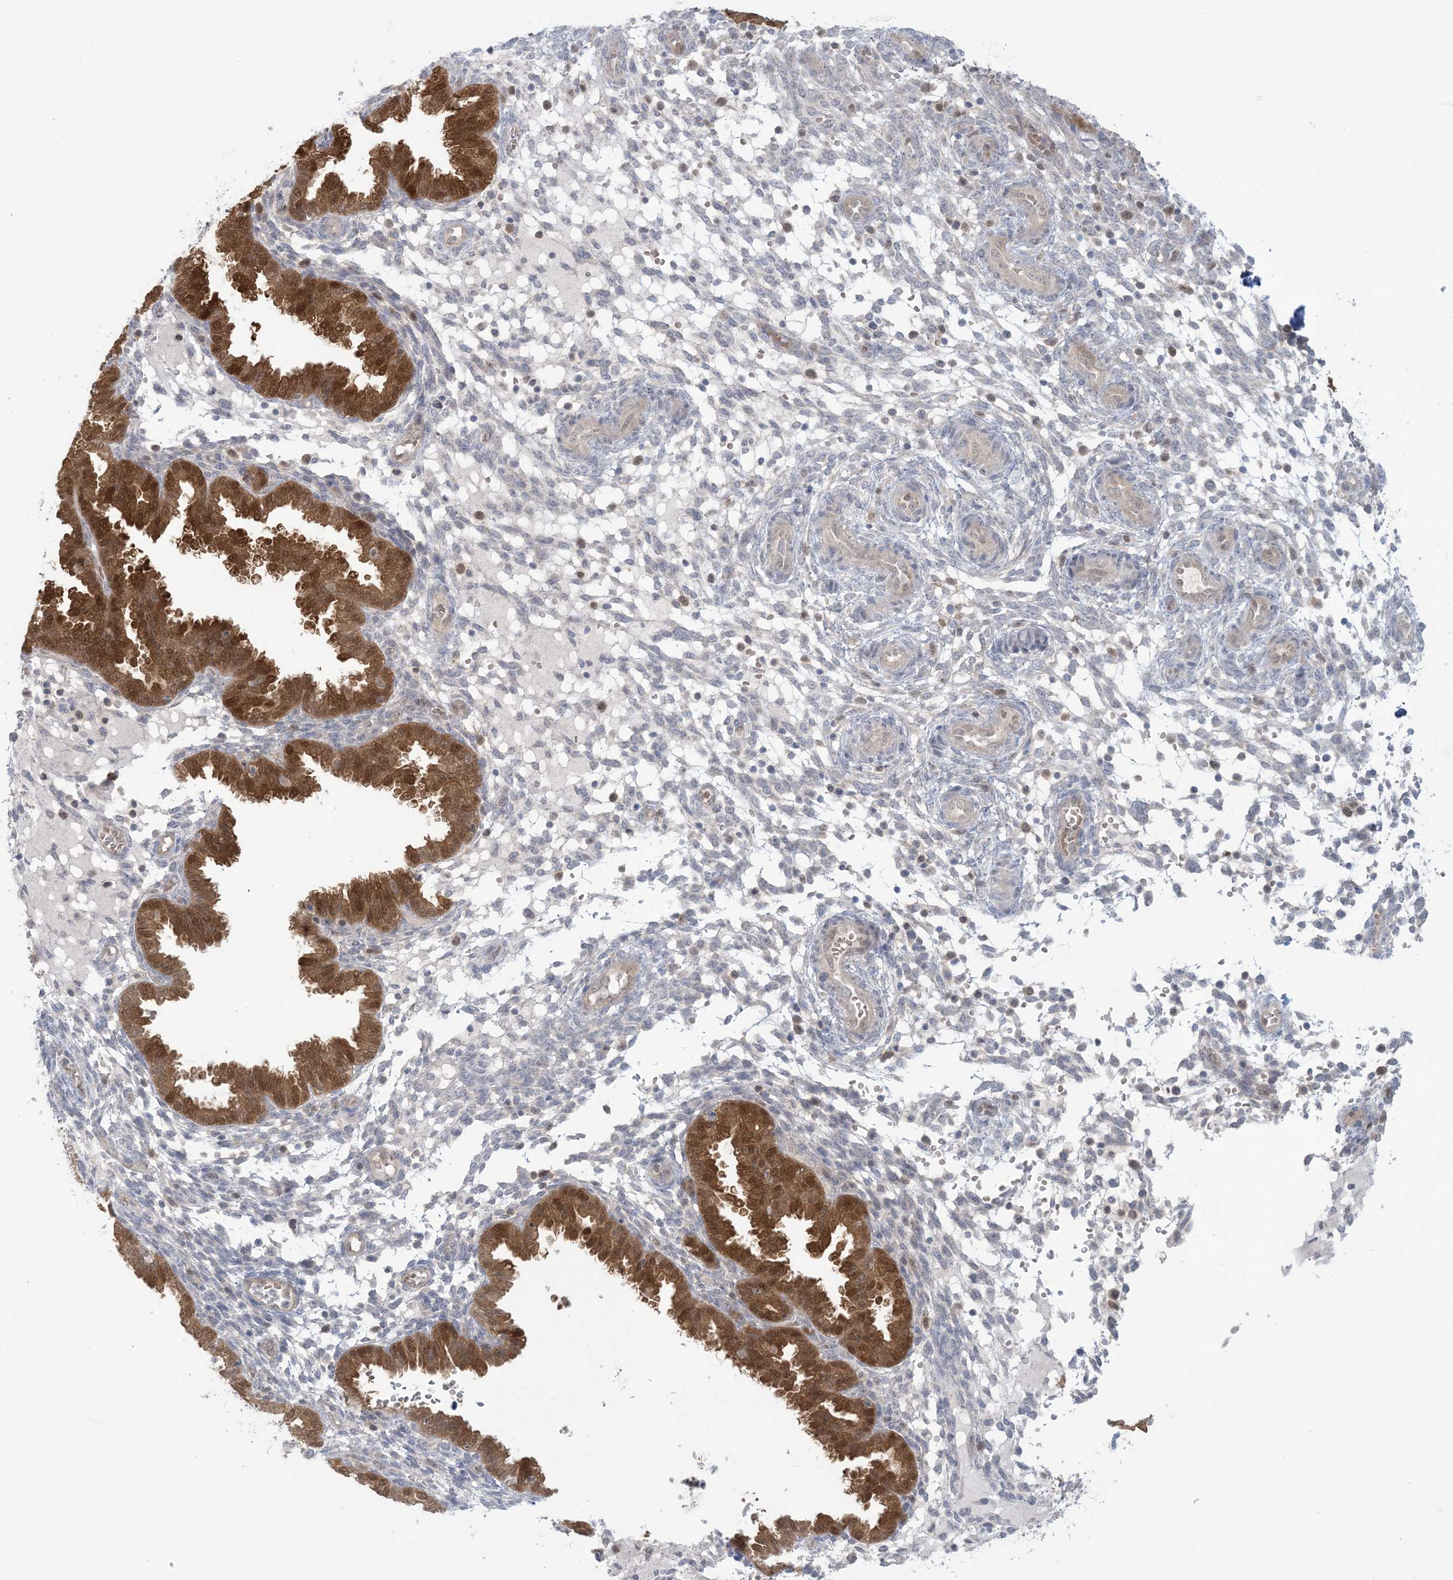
{"staining": {"intensity": "negative", "quantity": "none", "location": "none"}, "tissue": "endometrium", "cell_type": "Cells in endometrial stroma", "image_type": "normal", "snomed": [{"axis": "morphology", "description": "Normal tissue, NOS"}, {"axis": "topography", "description": "Endometrium"}], "caption": "A histopathology image of endometrium stained for a protein demonstrates no brown staining in cells in endometrial stroma. Brightfield microscopy of immunohistochemistry (IHC) stained with DAB (3,3'-diaminobenzidine) (brown) and hematoxylin (blue), captured at high magnification.", "gene": "NRBP2", "patient": {"sex": "female", "age": 33}}